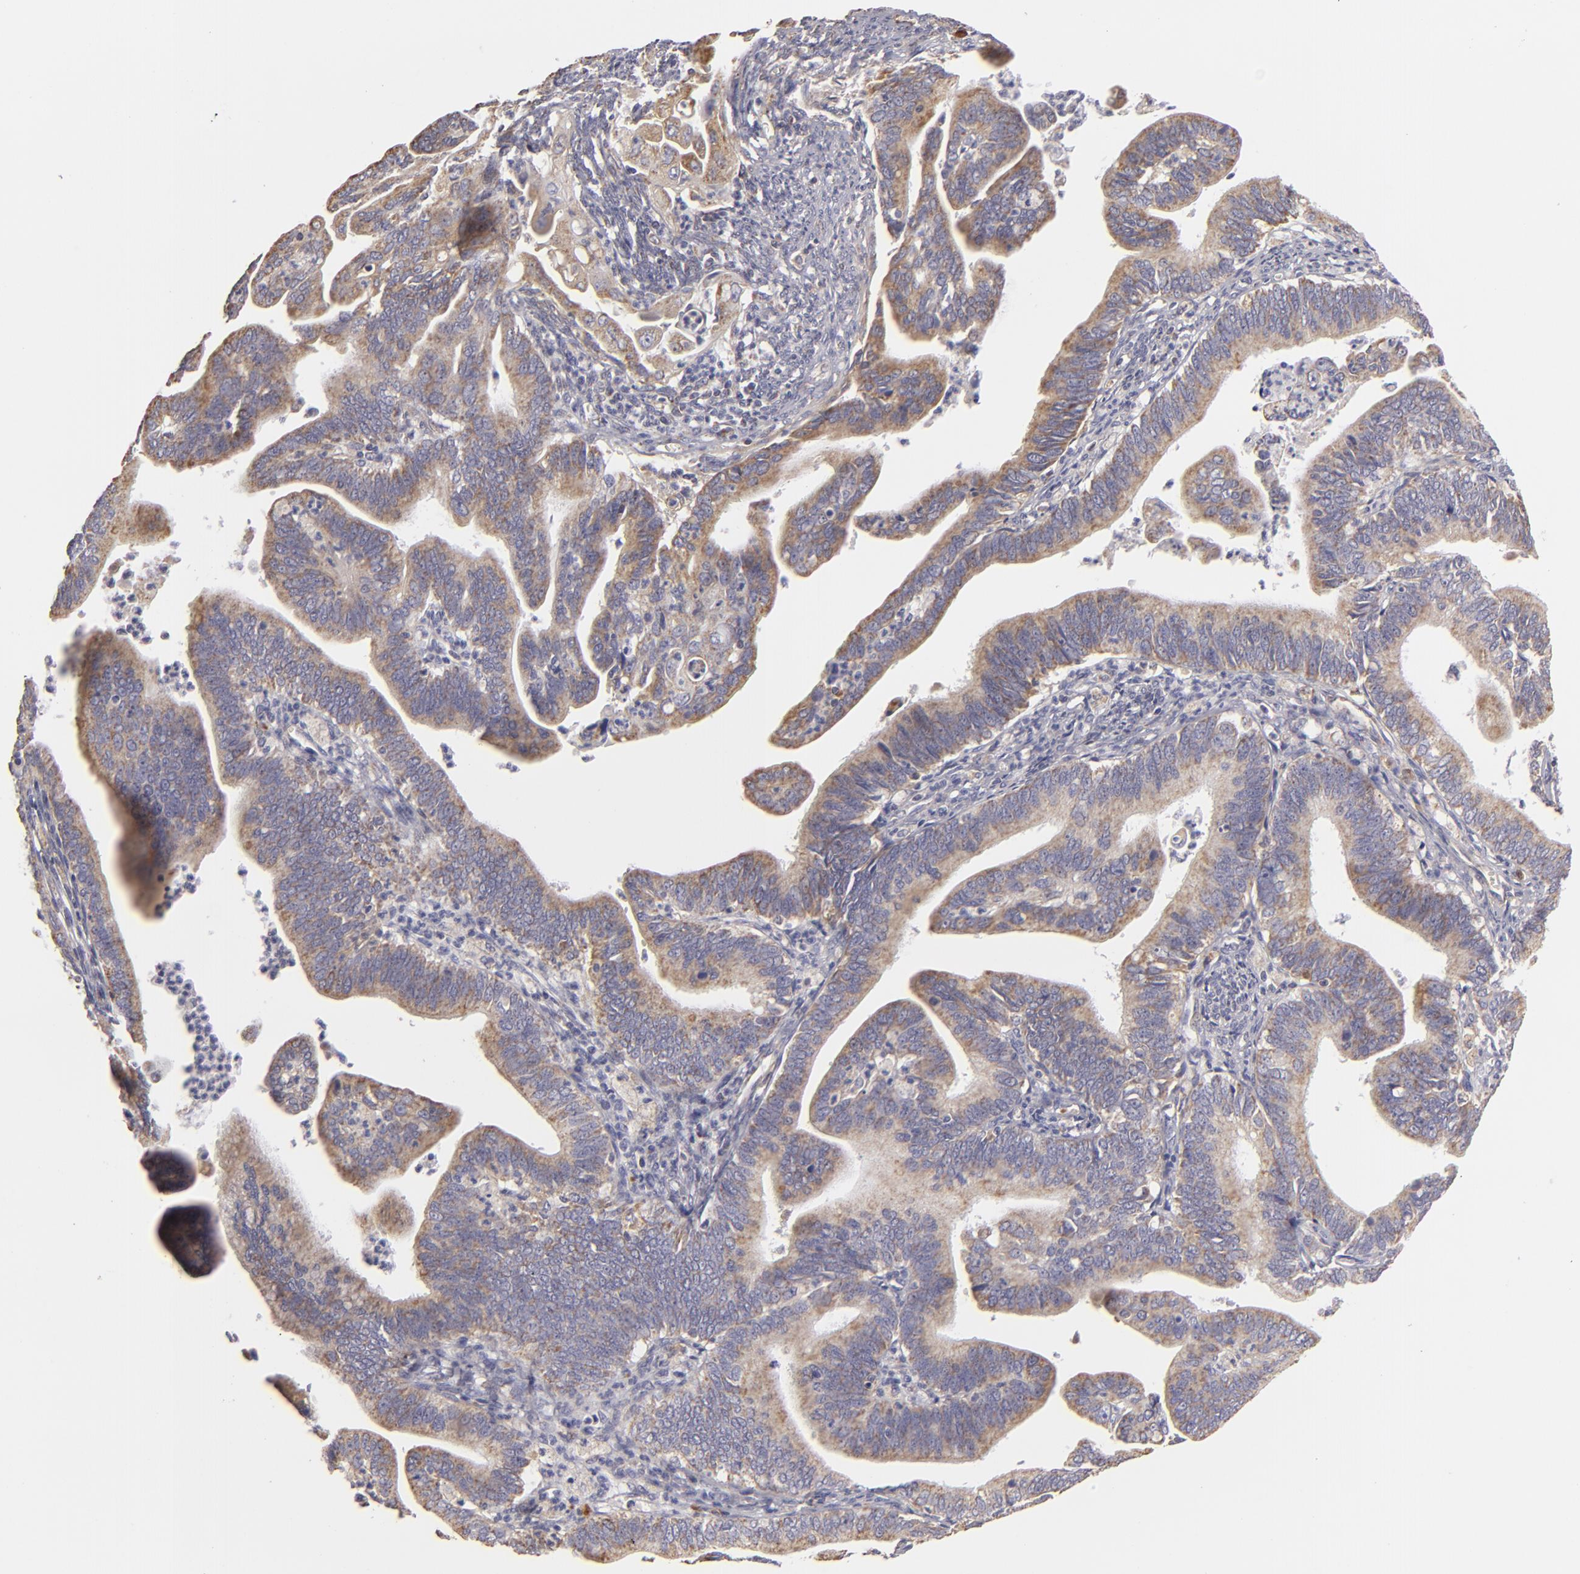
{"staining": {"intensity": "weak", "quantity": ">75%", "location": "cytoplasmic/membranous"}, "tissue": "cervical cancer", "cell_type": "Tumor cells", "image_type": "cancer", "snomed": [{"axis": "morphology", "description": "Adenocarcinoma, NOS"}, {"axis": "topography", "description": "Cervix"}], "caption": "Protein expression by immunohistochemistry displays weak cytoplasmic/membranous staining in approximately >75% of tumor cells in adenocarcinoma (cervical). The protein of interest is stained brown, and the nuclei are stained in blue (DAB (3,3'-diaminobenzidine) IHC with brightfield microscopy, high magnification).", "gene": "CFB", "patient": {"sex": "female", "age": 47}}